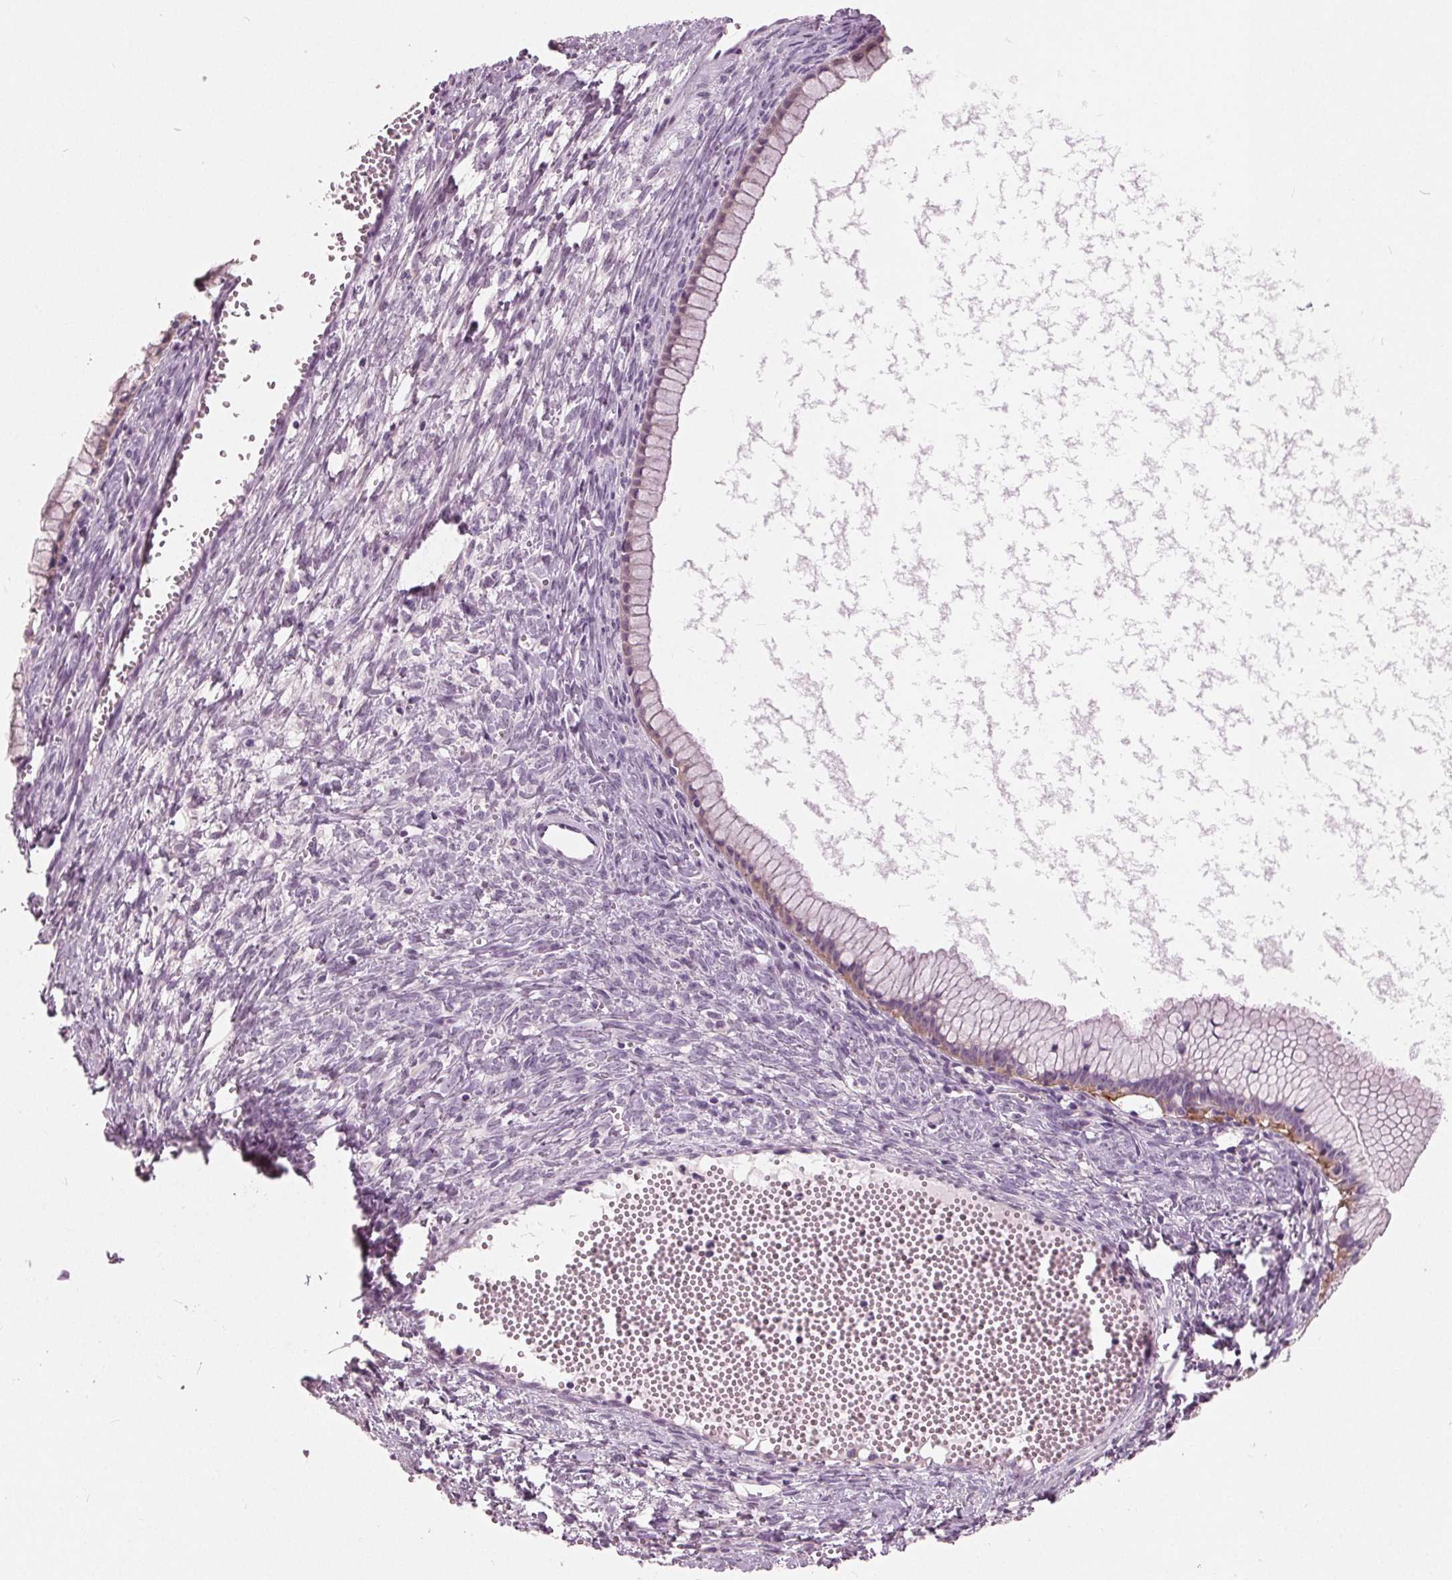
{"staining": {"intensity": "weak", "quantity": "<25%", "location": "cytoplasmic/membranous"}, "tissue": "ovarian cancer", "cell_type": "Tumor cells", "image_type": "cancer", "snomed": [{"axis": "morphology", "description": "Cystadenocarcinoma, mucinous, NOS"}, {"axis": "topography", "description": "Ovary"}], "caption": "Ovarian mucinous cystadenocarcinoma was stained to show a protein in brown. There is no significant expression in tumor cells. (DAB (3,3'-diaminobenzidine) immunohistochemistry (IHC) with hematoxylin counter stain).", "gene": "LHFPL7", "patient": {"sex": "female", "age": 41}}